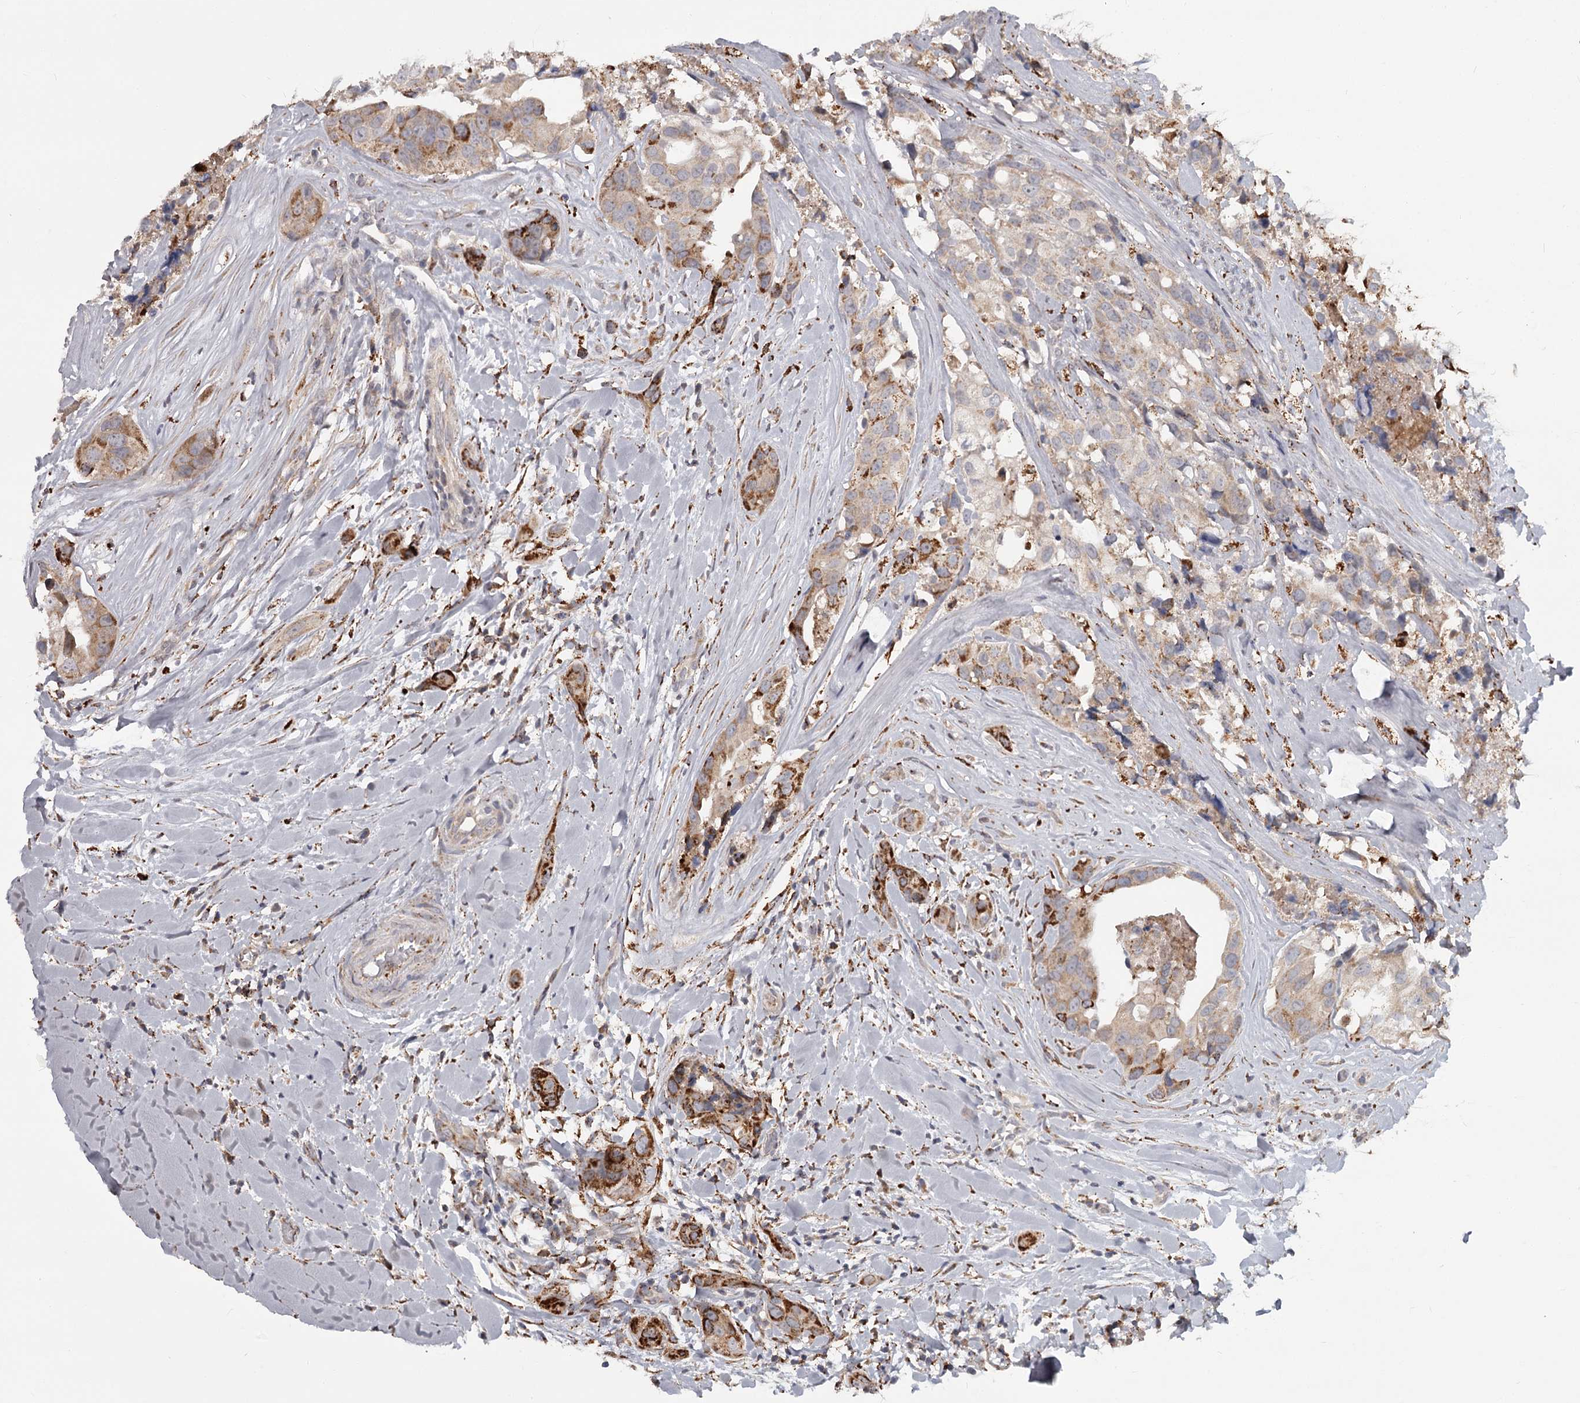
{"staining": {"intensity": "moderate", "quantity": "<25%", "location": "cytoplasmic/membranous"}, "tissue": "head and neck cancer", "cell_type": "Tumor cells", "image_type": "cancer", "snomed": [{"axis": "morphology", "description": "Adenocarcinoma, NOS"}, {"axis": "morphology", "description": "Adenocarcinoma, metastatic, NOS"}, {"axis": "topography", "description": "Head-Neck"}], "caption": "IHC of human adenocarcinoma (head and neck) reveals low levels of moderate cytoplasmic/membranous staining in about <25% of tumor cells.", "gene": "CDC123", "patient": {"sex": "male", "age": 75}}